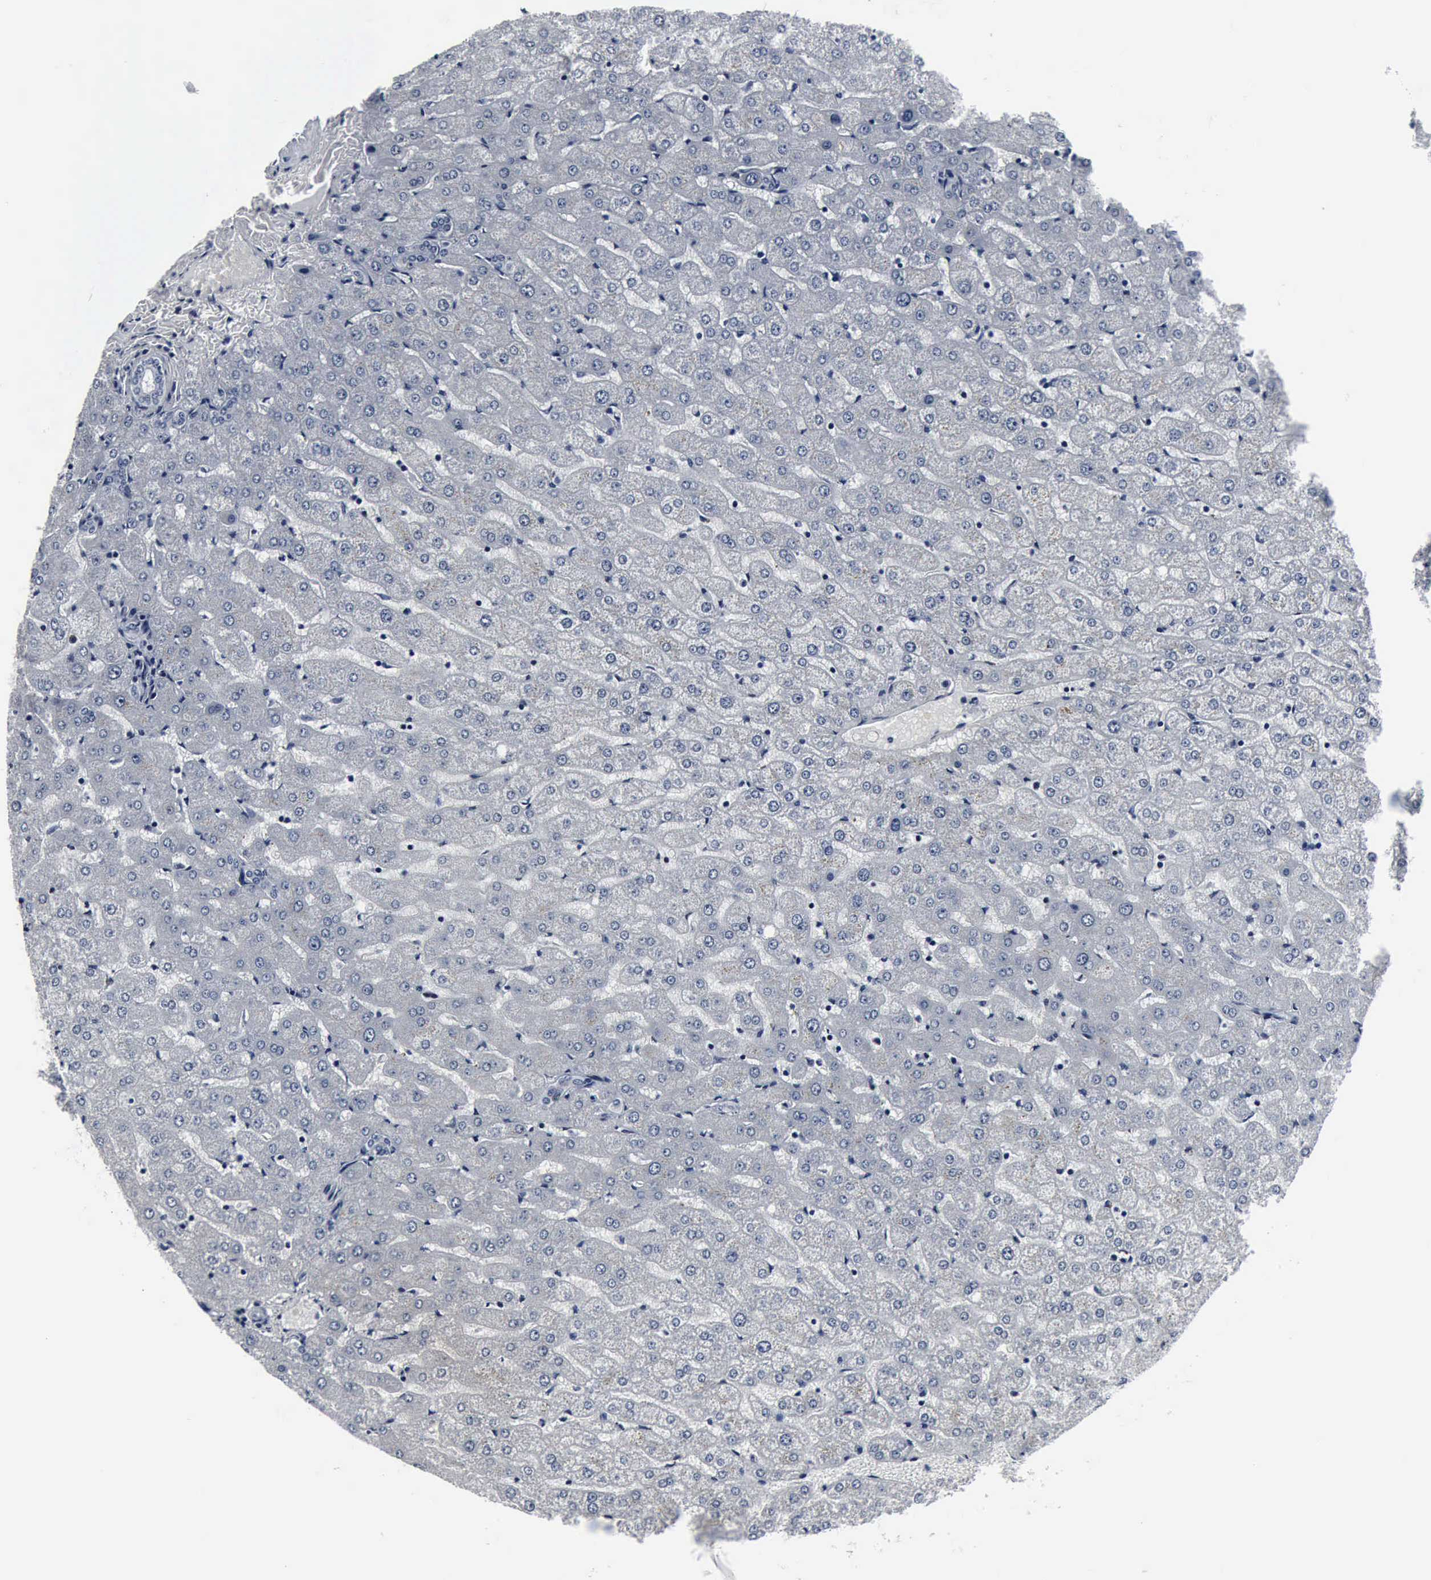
{"staining": {"intensity": "negative", "quantity": "none", "location": "none"}, "tissue": "liver", "cell_type": "Cholangiocytes", "image_type": "normal", "snomed": [{"axis": "morphology", "description": "Normal tissue, NOS"}, {"axis": "morphology", "description": "Fibrosis, NOS"}, {"axis": "topography", "description": "Liver"}], "caption": "Cholangiocytes show no significant protein expression in benign liver. (DAB immunohistochemistry (IHC) visualized using brightfield microscopy, high magnification).", "gene": "SNAP25", "patient": {"sex": "female", "age": 29}}